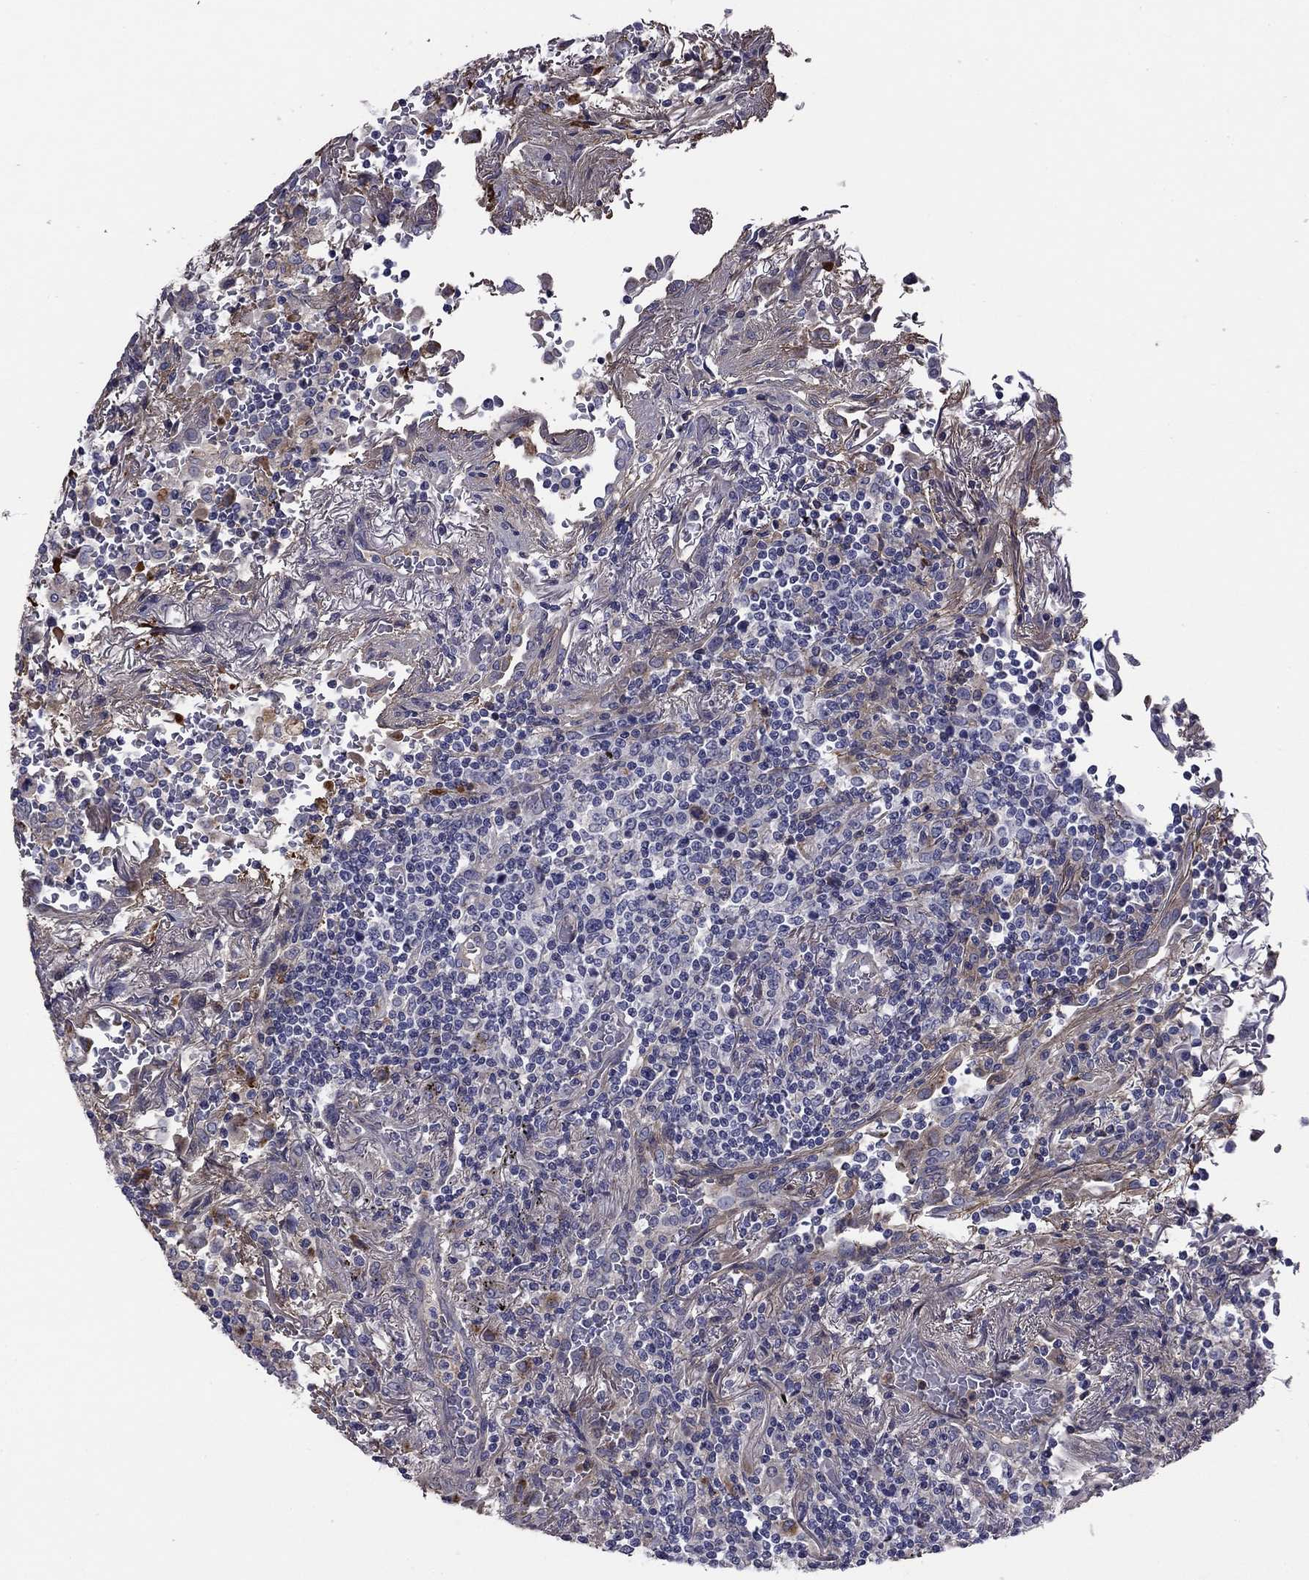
{"staining": {"intensity": "negative", "quantity": "none", "location": "none"}, "tissue": "lymphoma", "cell_type": "Tumor cells", "image_type": "cancer", "snomed": [{"axis": "morphology", "description": "Malignant lymphoma, non-Hodgkin's type, High grade"}, {"axis": "topography", "description": "Lung"}], "caption": "This is an immunohistochemistry (IHC) micrograph of lymphoma. There is no staining in tumor cells.", "gene": "COL2A1", "patient": {"sex": "male", "age": 79}}